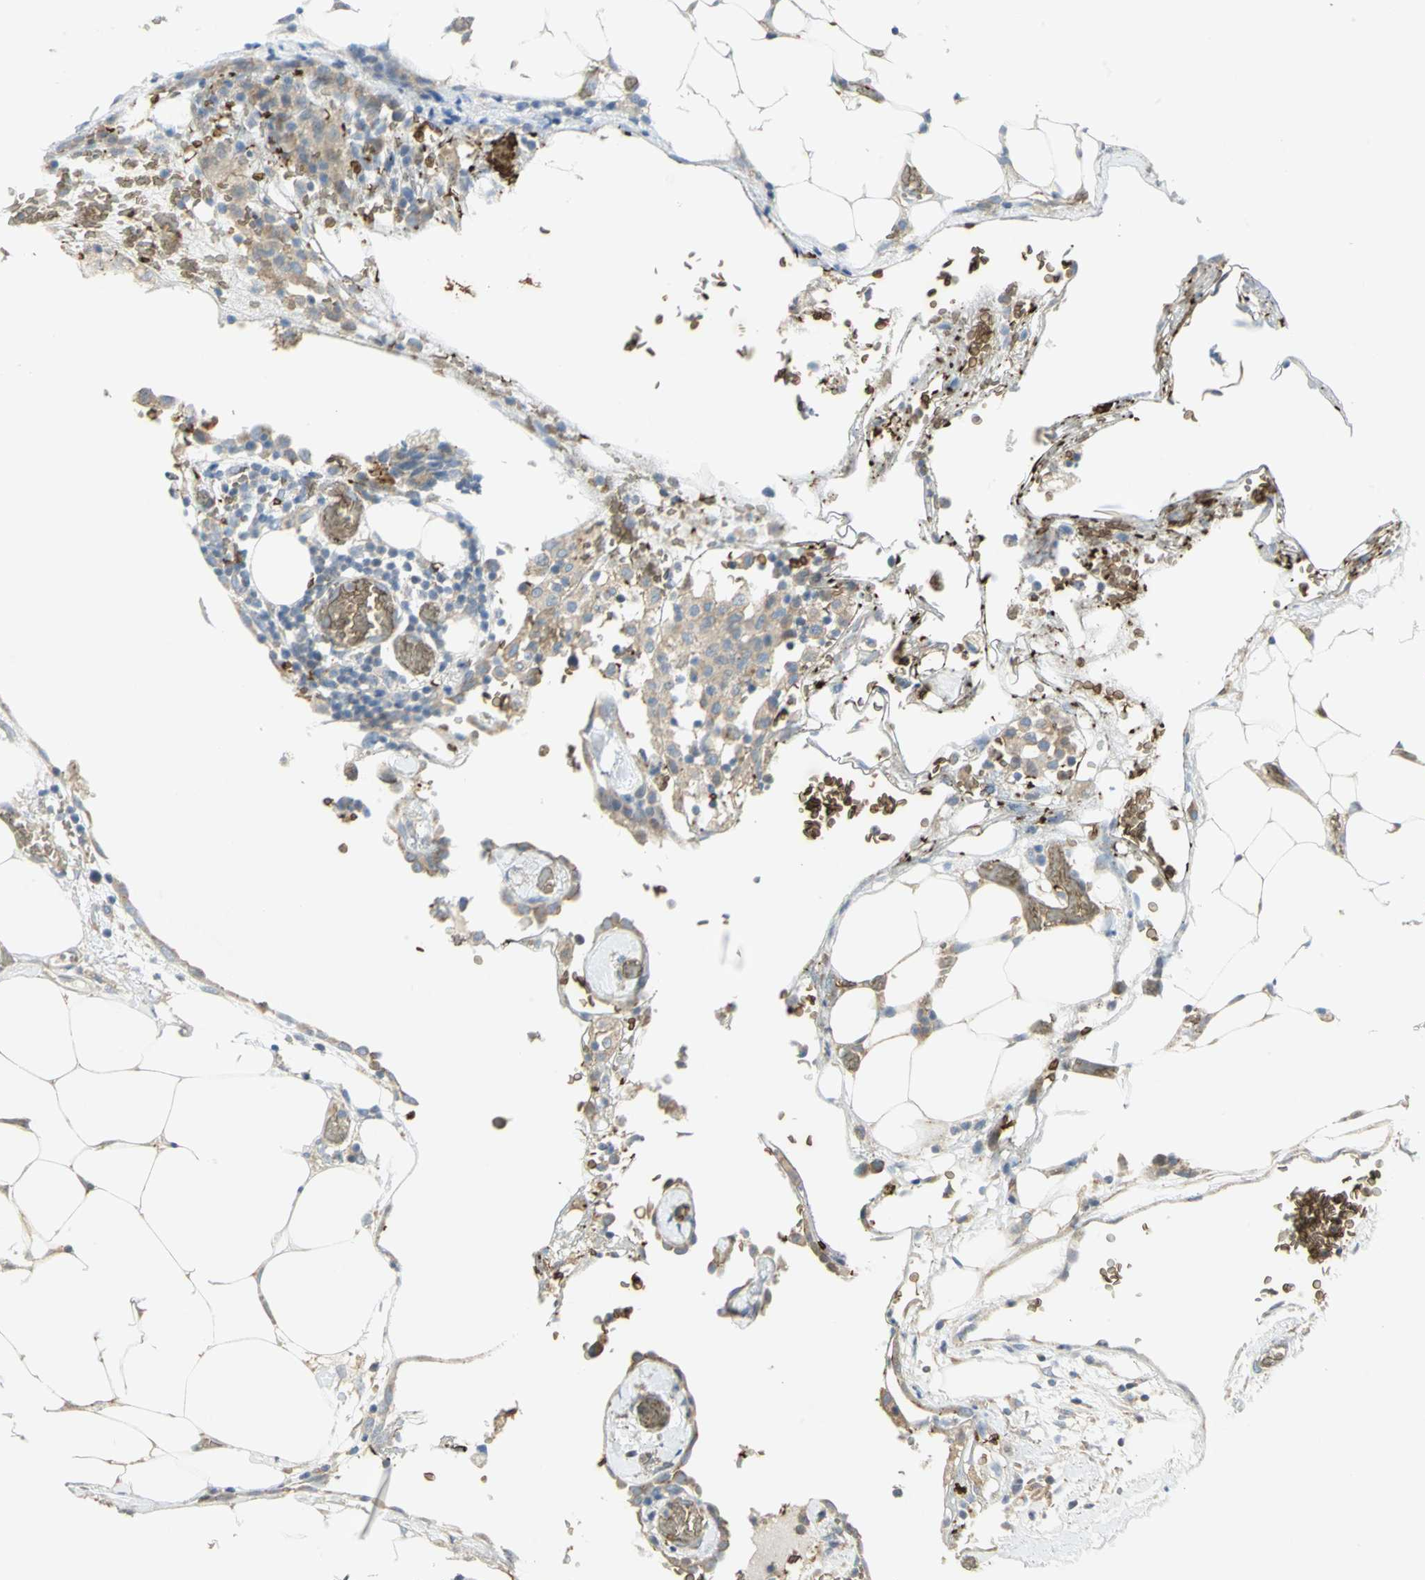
{"staining": {"intensity": "strong", "quantity": ">75%", "location": "cytoplasmic/membranous"}, "tissue": "colorectal cancer", "cell_type": "Tumor cells", "image_type": "cancer", "snomed": [{"axis": "morphology", "description": "Adenocarcinoma, NOS"}, {"axis": "topography", "description": "Colon"}], "caption": "Colorectal cancer (adenocarcinoma) stained with immunohistochemistry (IHC) exhibits strong cytoplasmic/membranous positivity in about >75% of tumor cells.", "gene": "ANK1", "patient": {"sex": "female", "age": 86}}